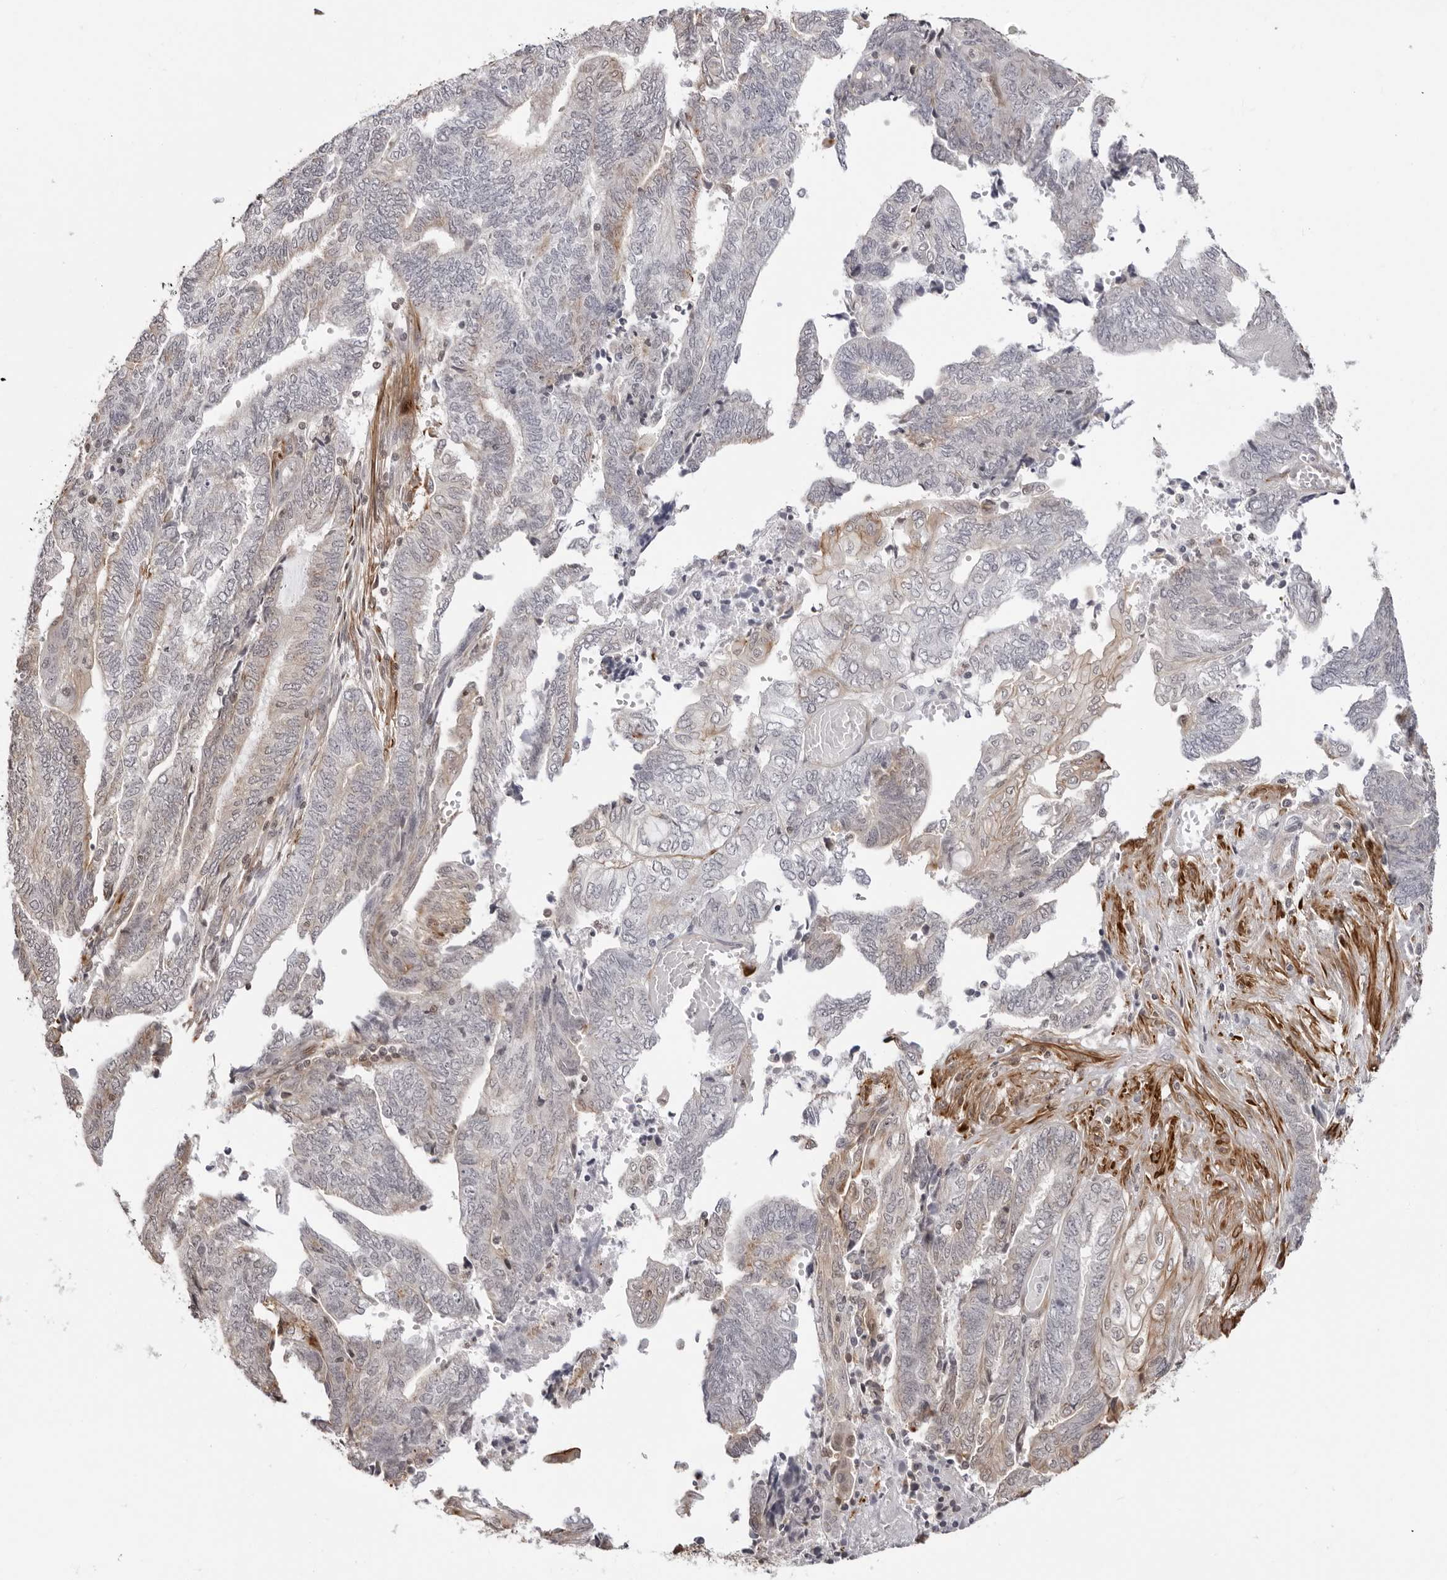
{"staining": {"intensity": "weak", "quantity": "<25%", "location": "cytoplasmic/membranous"}, "tissue": "endometrial cancer", "cell_type": "Tumor cells", "image_type": "cancer", "snomed": [{"axis": "morphology", "description": "Adenocarcinoma, NOS"}, {"axis": "topography", "description": "Uterus"}, {"axis": "topography", "description": "Endometrium"}], "caption": "Immunohistochemistry image of human endometrial cancer stained for a protein (brown), which shows no positivity in tumor cells. (Immunohistochemistry, brightfield microscopy, high magnification).", "gene": "UNK", "patient": {"sex": "female", "age": 70}}